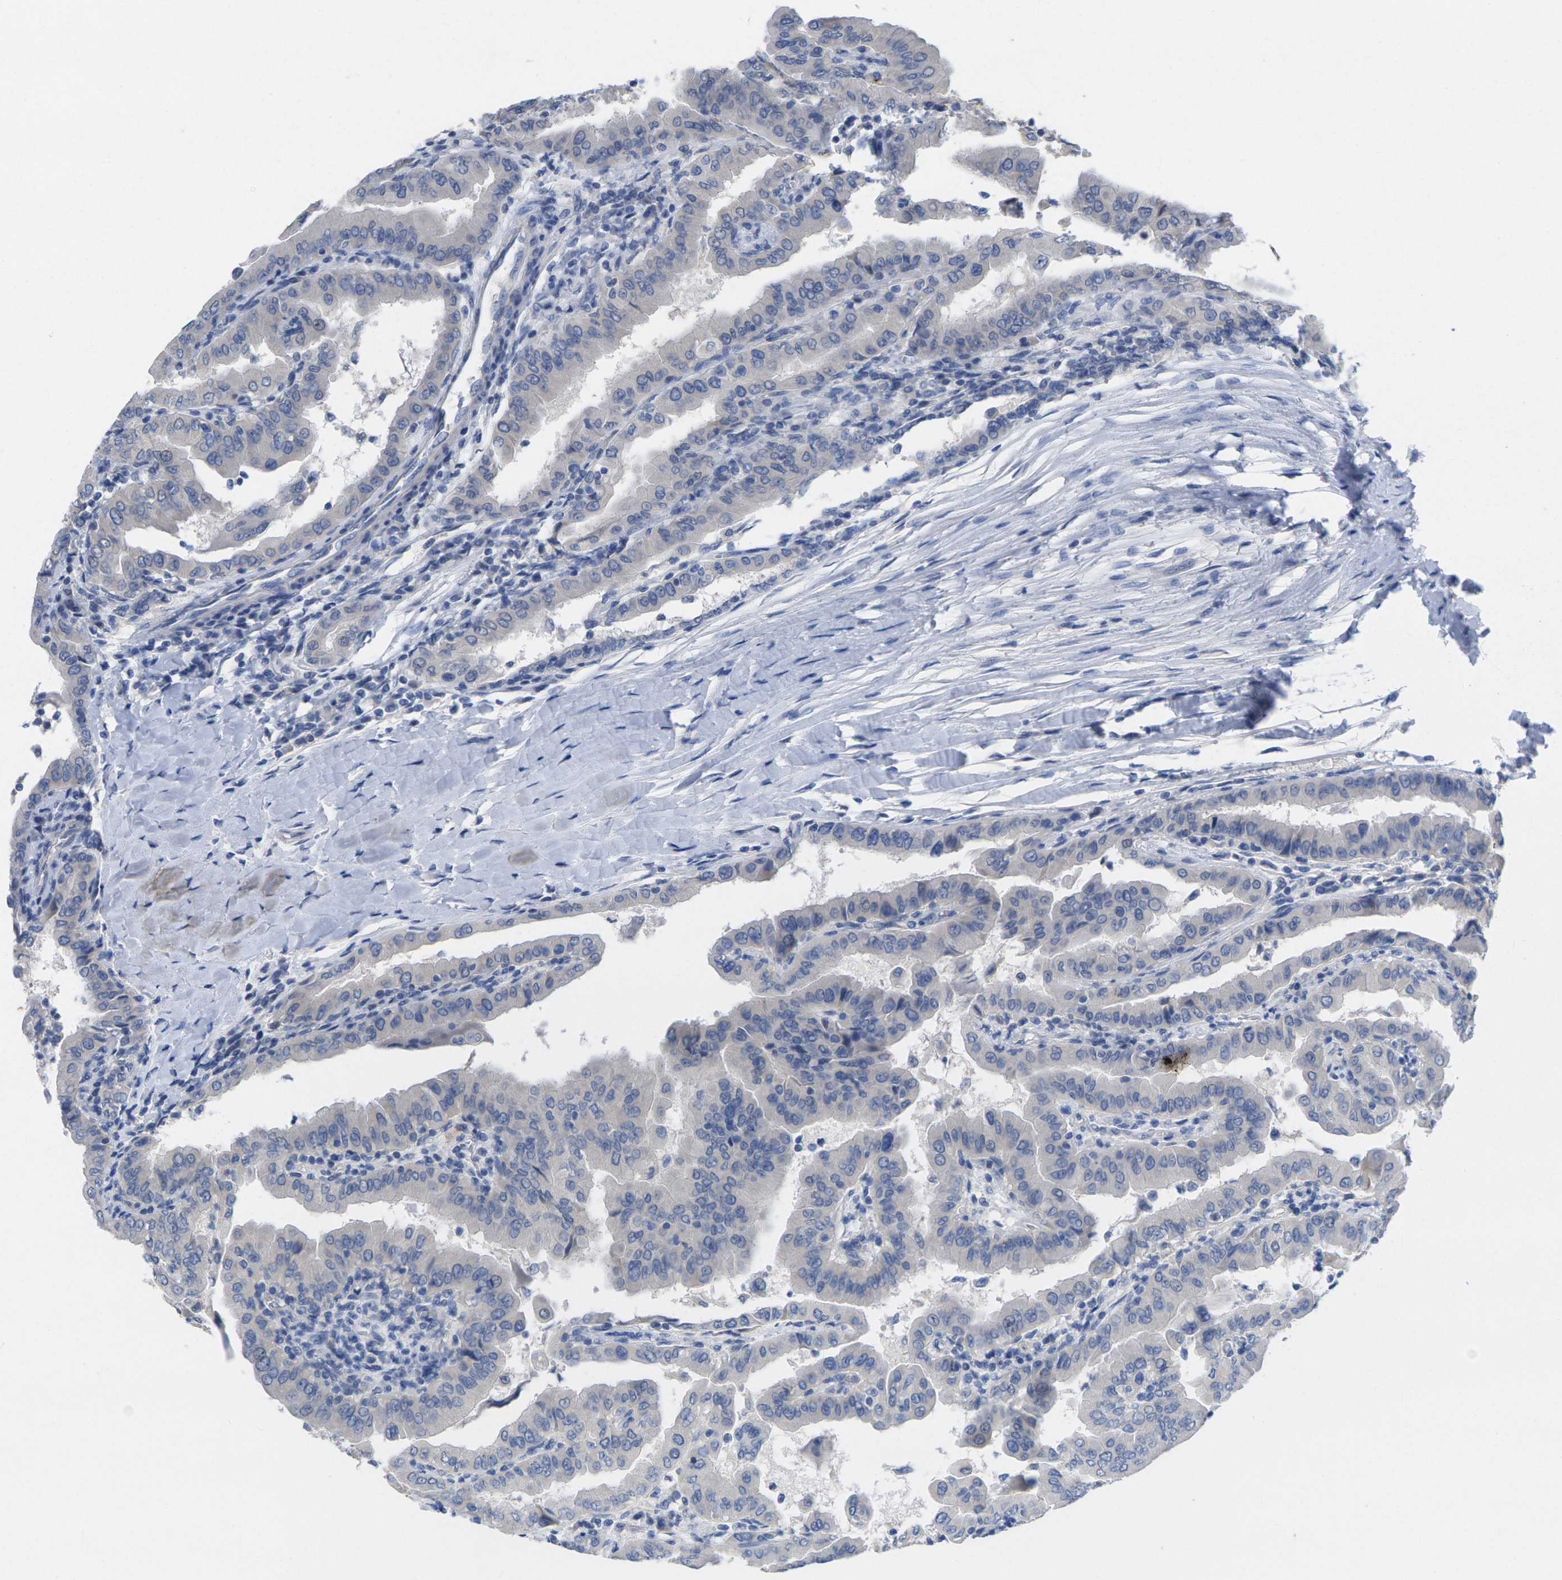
{"staining": {"intensity": "negative", "quantity": "none", "location": "none"}, "tissue": "thyroid cancer", "cell_type": "Tumor cells", "image_type": "cancer", "snomed": [{"axis": "morphology", "description": "Papillary adenocarcinoma, NOS"}, {"axis": "topography", "description": "Thyroid gland"}], "caption": "Immunohistochemistry (IHC) histopathology image of neoplastic tissue: thyroid cancer (papillary adenocarcinoma) stained with DAB (3,3'-diaminobenzidine) exhibits no significant protein positivity in tumor cells. (Brightfield microscopy of DAB IHC at high magnification).", "gene": "TNNI3", "patient": {"sex": "male", "age": 33}}